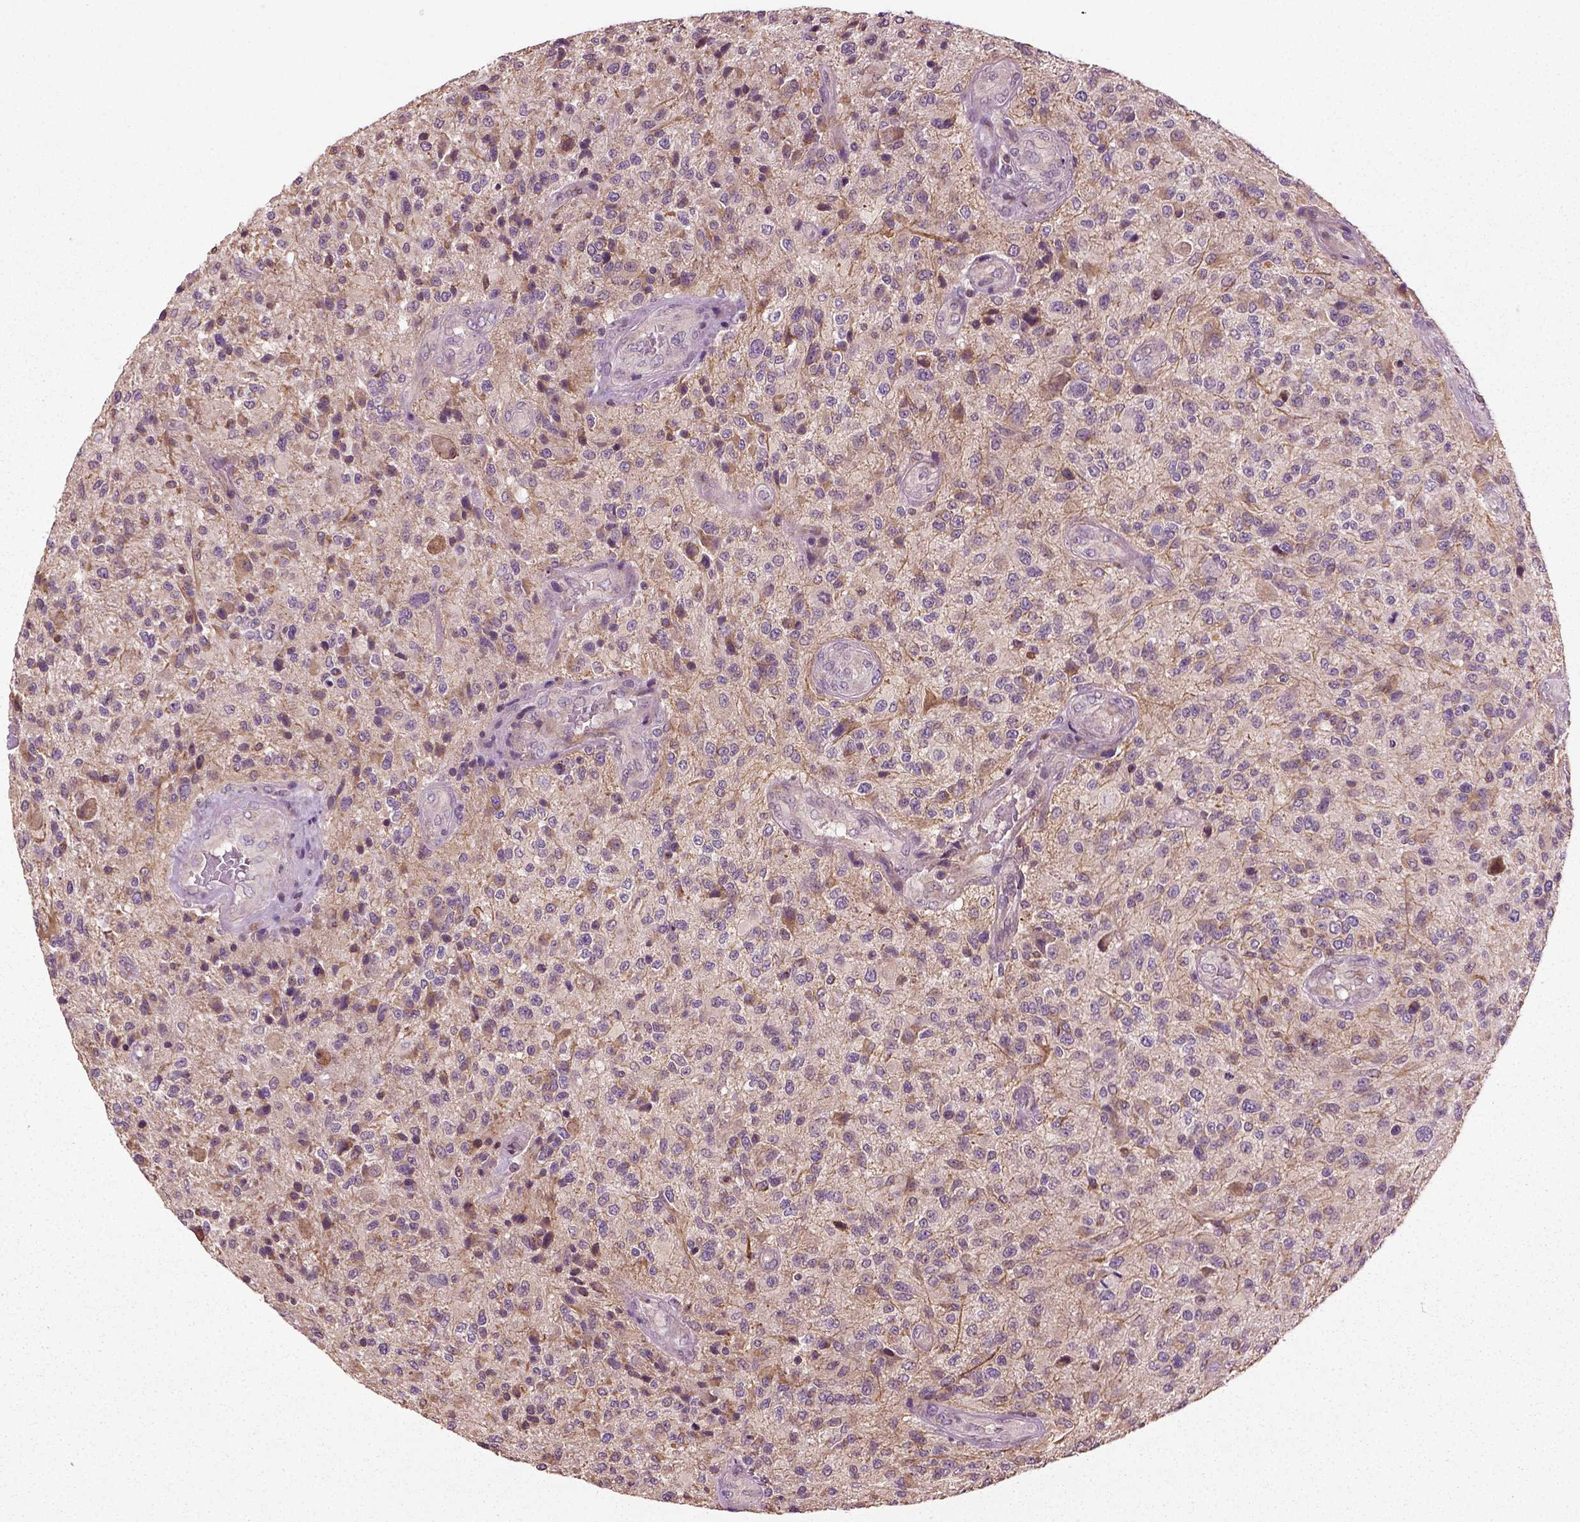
{"staining": {"intensity": "negative", "quantity": "none", "location": "none"}, "tissue": "glioma", "cell_type": "Tumor cells", "image_type": "cancer", "snomed": [{"axis": "morphology", "description": "Glioma, malignant, High grade"}, {"axis": "topography", "description": "Brain"}], "caption": "The photomicrograph shows no staining of tumor cells in high-grade glioma (malignant). The staining is performed using DAB brown chromogen with nuclei counter-stained in using hematoxylin.", "gene": "ERV3-1", "patient": {"sex": "male", "age": 47}}